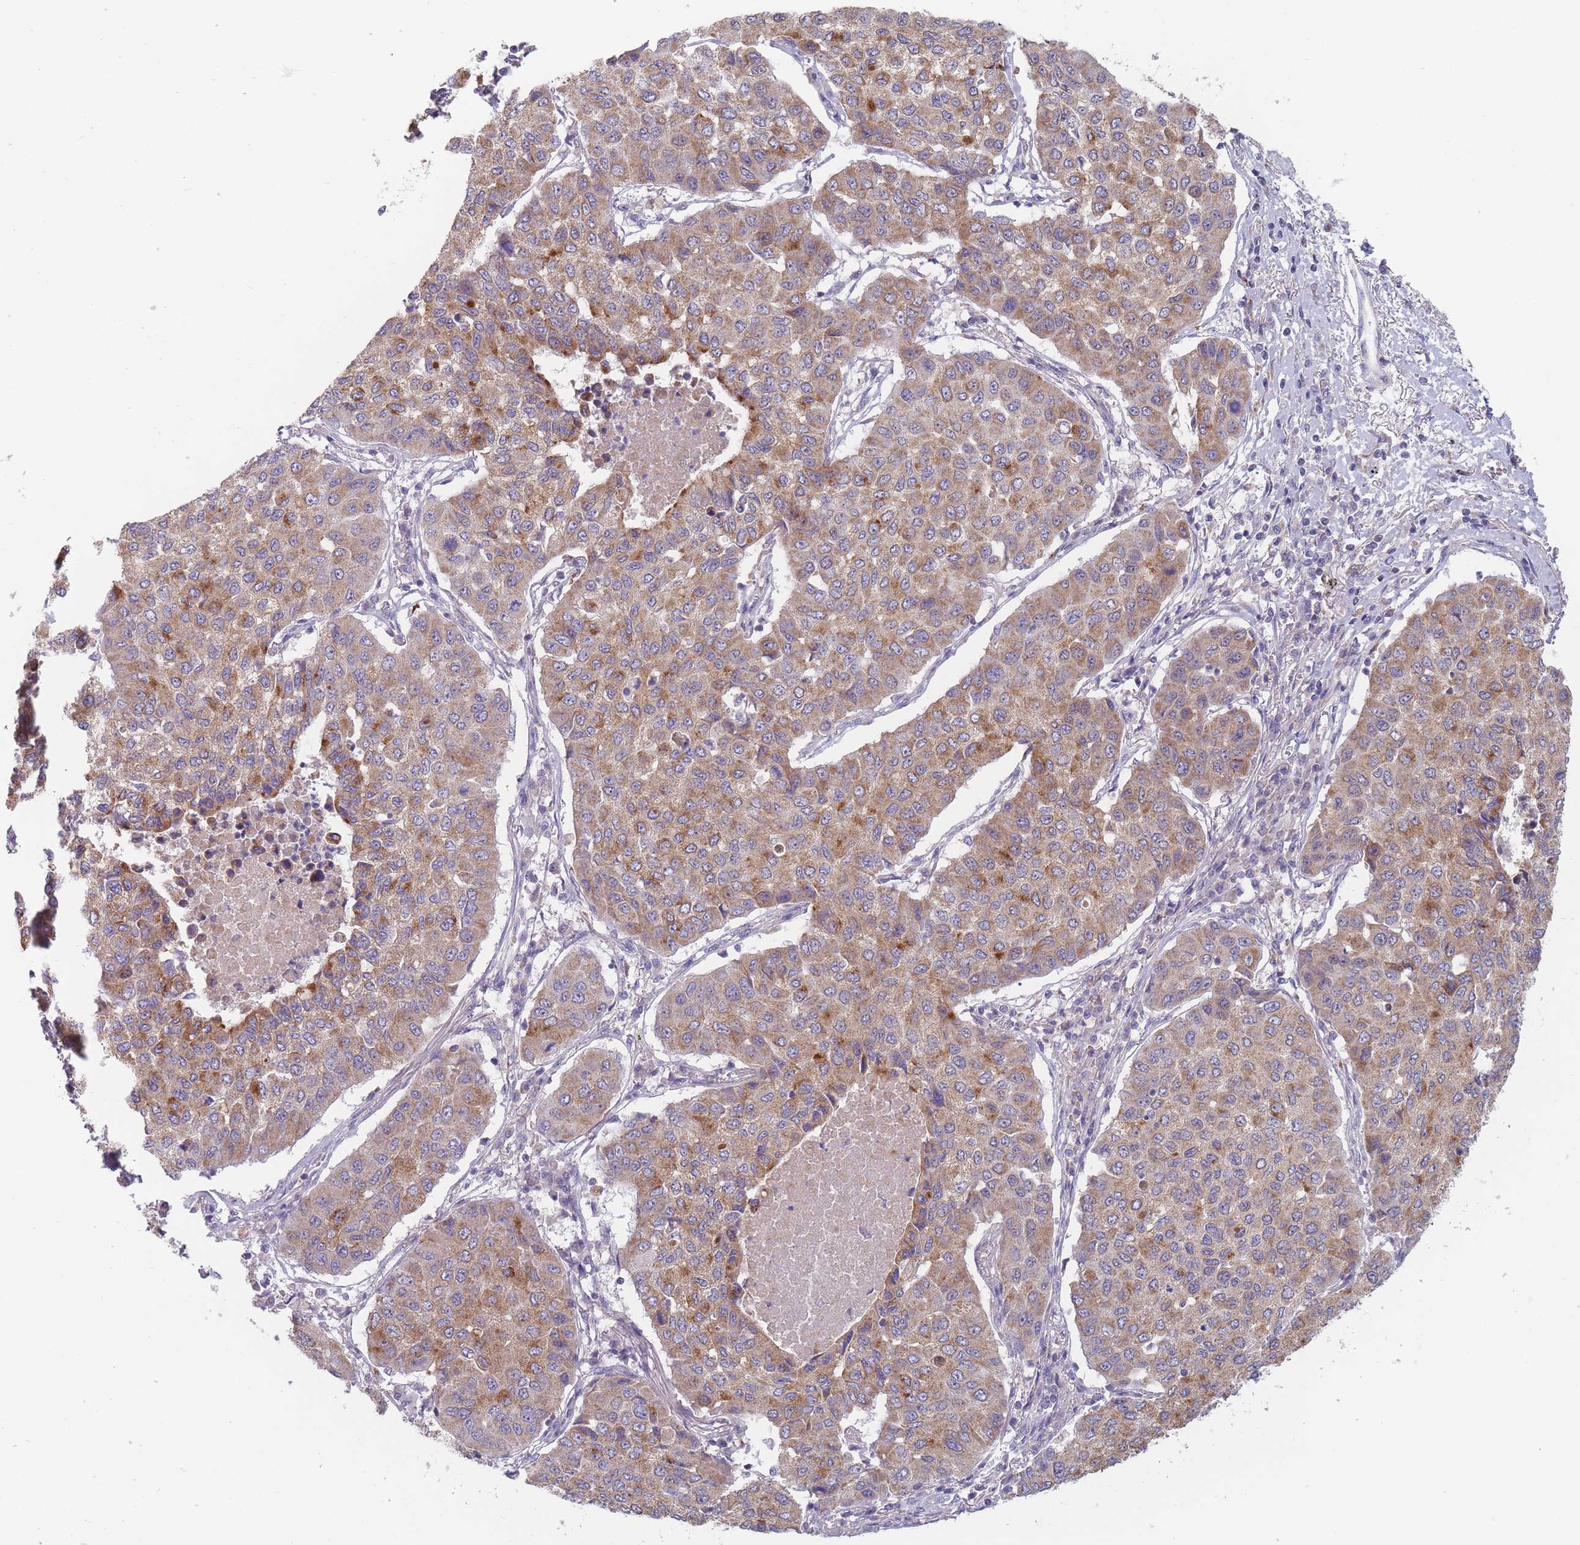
{"staining": {"intensity": "moderate", "quantity": "25%-75%", "location": "cytoplasmic/membranous"}, "tissue": "lung cancer", "cell_type": "Tumor cells", "image_type": "cancer", "snomed": [{"axis": "morphology", "description": "Squamous cell carcinoma, NOS"}, {"axis": "topography", "description": "Lung"}], "caption": "Immunohistochemical staining of human lung cancer exhibits medium levels of moderate cytoplasmic/membranous staining in approximately 25%-75% of tumor cells.", "gene": "PEX7", "patient": {"sex": "male", "age": 74}}